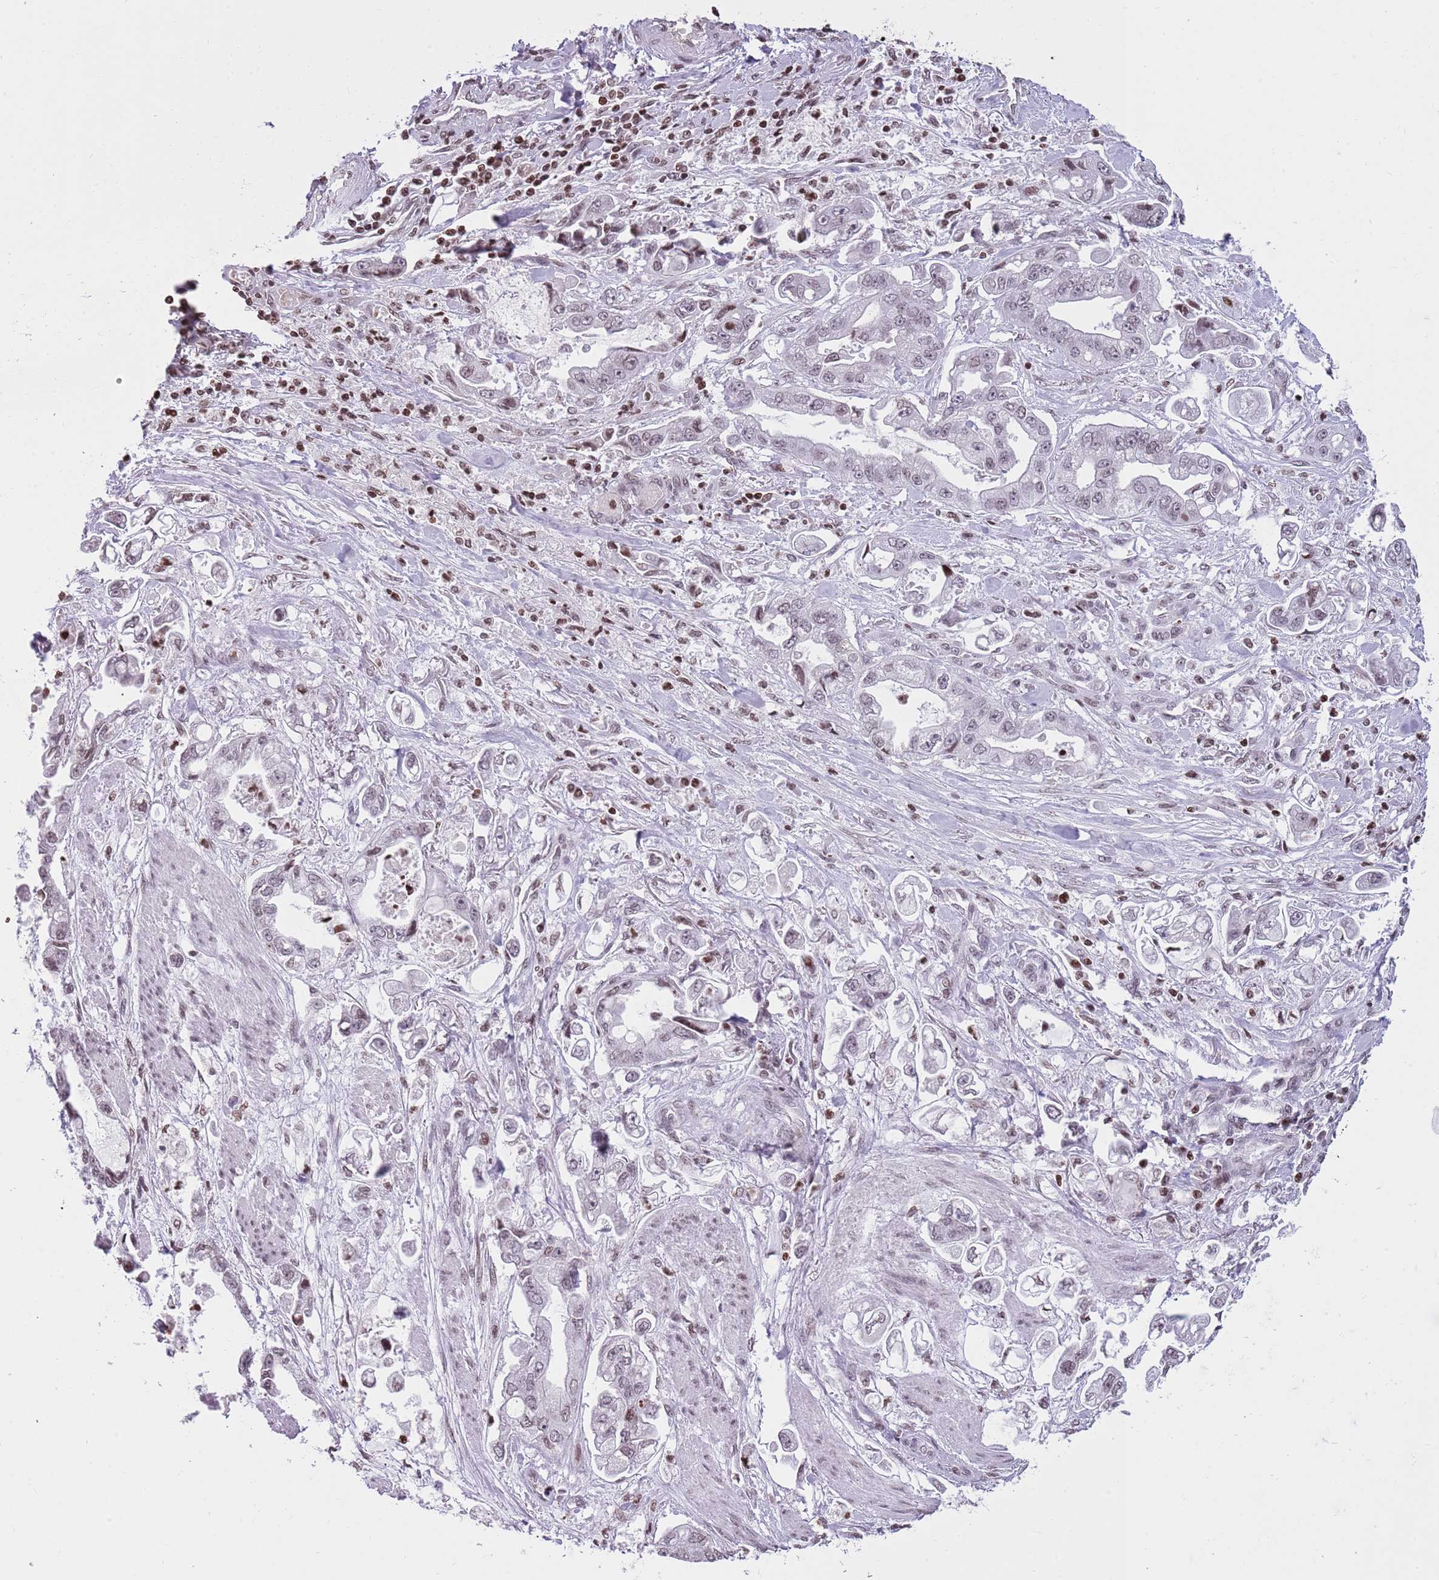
{"staining": {"intensity": "moderate", "quantity": "<25%", "location": "nuclear"}, "tissue": "stomach cancer", "cell_type": "Tumor cells", "image_type": "cancer", "snomed": [{"axis": "morphology", "description": "Adenocarcinoma, NOS"}, {"axis": "topography", "description": "Stomach"}], "caption": "Stomach cancer (adenocarcinoma) stained with a brown dye displays moderate nuclear positive positivity in about <25% of tumor cells.", "gene": "KPNA3", "patient": {"sex": "male", "age": 62}}